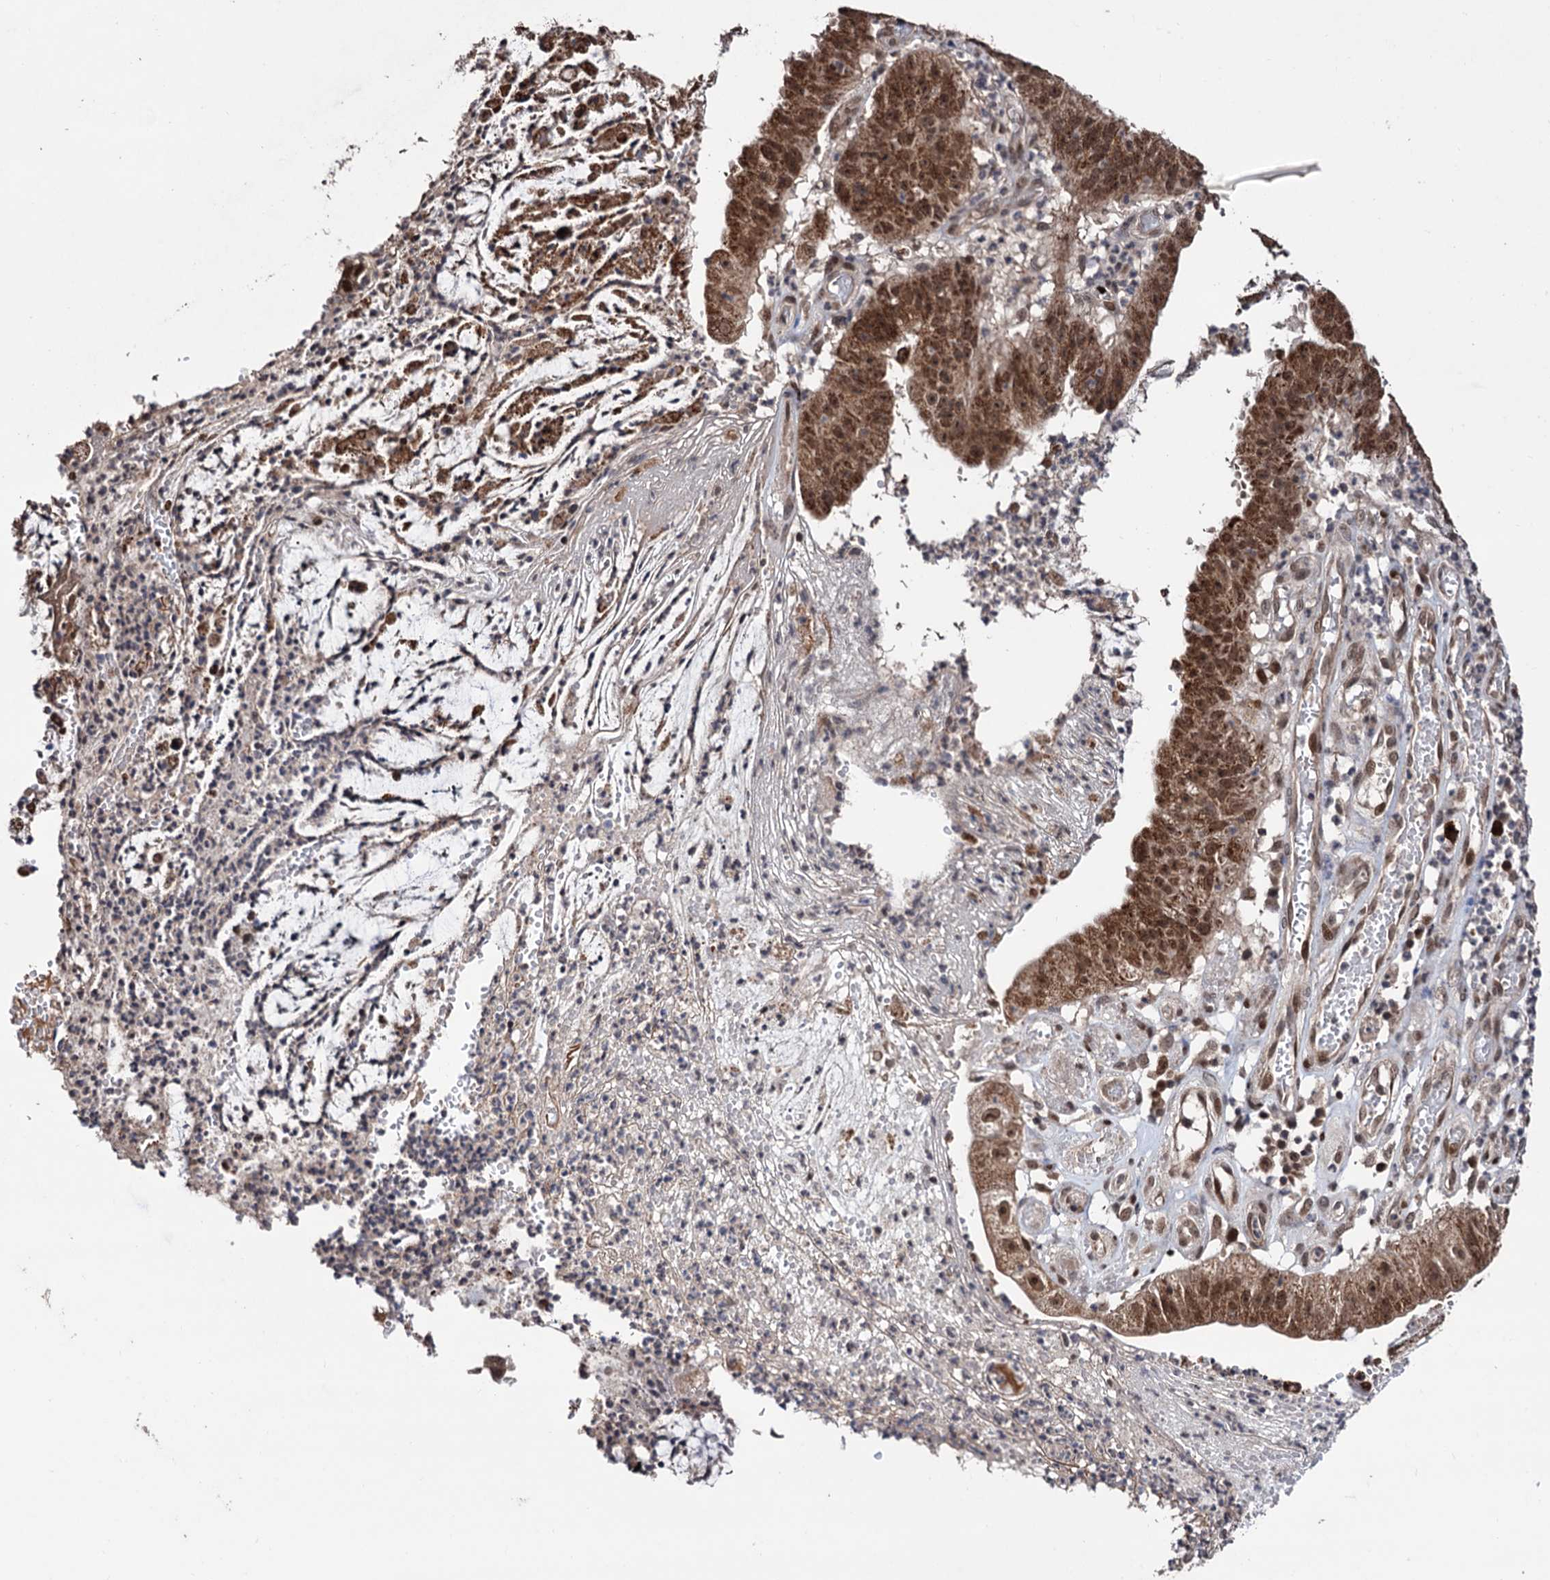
{"staining": {"intensity": "strong", "quantity": ">75%", "location": "cytoplasmic/membranous,nuclear"}, "tissue": "stomach cancer", "cell_type": "Tumor cells", "image_type": "cancer", "snomed": [{"axis": "morphology", "description": "Adenocarcinoma, NOS"}, {"axis": "topography", "description": "Stomach"}], "caption": "Immunohistochemistry staining of stomach cancer (adenocarcinoma), which reveals high levels of strong cytoplasmic/membranous and nuclear staining in approximately >75% of tumor cells indicating strong cytoplasmic/membranous and nuclear protein positivity. The staining was performed using DAB (brown) for protein detection and nuclei were counterstained in hematoxylin (blue).", "gene": "KLF5", "patient": {"sex": "male", "age": 59}}